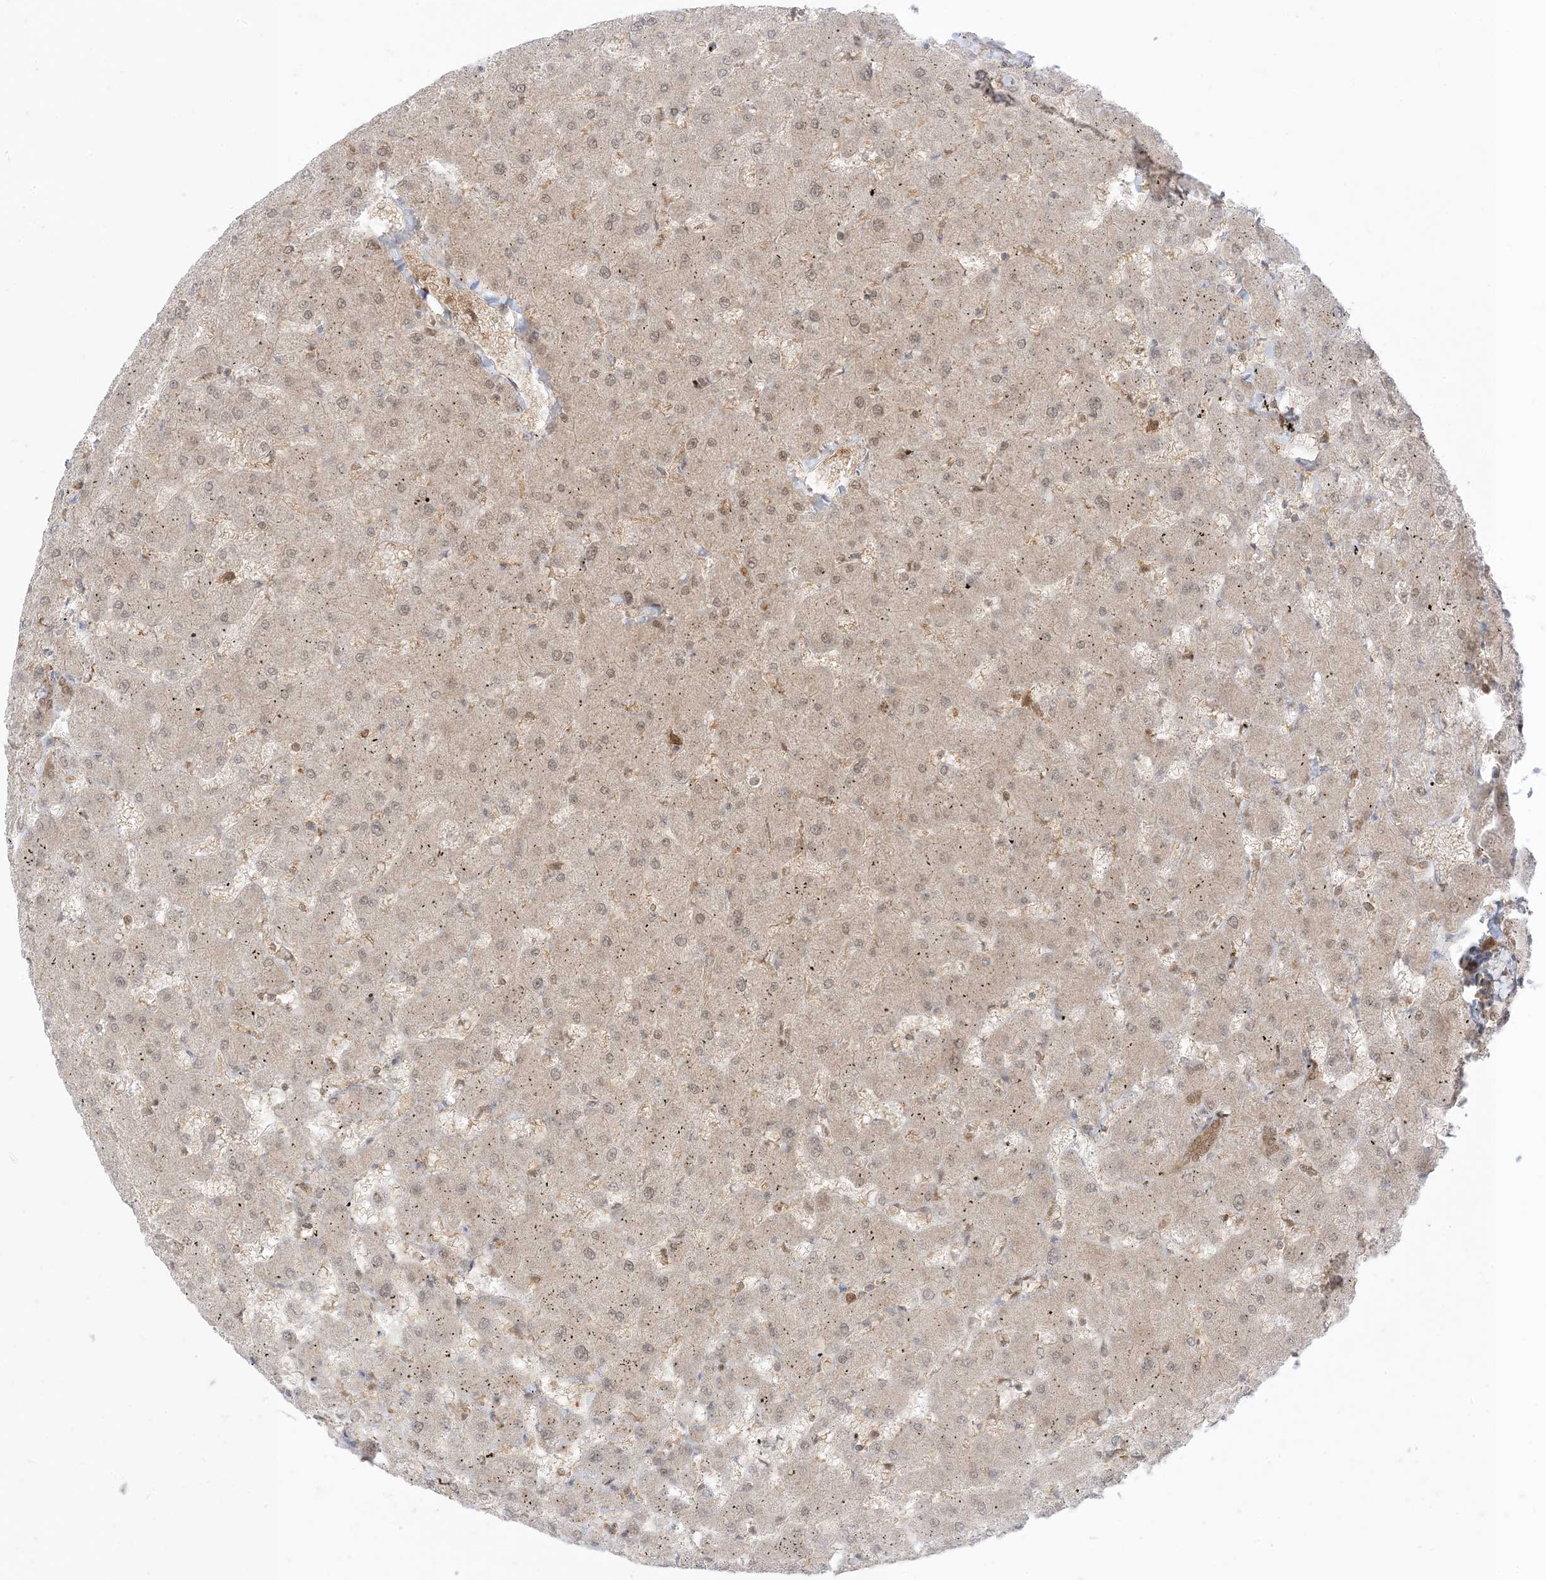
{"staining": {"intensity": "moderate", "quantity": ">75%", "location": "cytoplasmic/membranous"}, "tissue": "liver", "cell_type": "Cholangiocytes", "image_type": "normal", "snomed": [{"axis": "morphology", "description": "Normal tissue, NOS"}, {"axis": "topography", "description": "Liver"}], "caption": "DAB immunohistochemical staining of unremarkable liver displays moderate cytoplasmic/membranous protein positivity in about >75% of cholangiocytes. Using DAB (brown) and hematoxylin (blue) stains, captured at high magnification using brightfield microscopy.", "gene": "PTPA", "patient": {"sex": "female", "age": 63}}